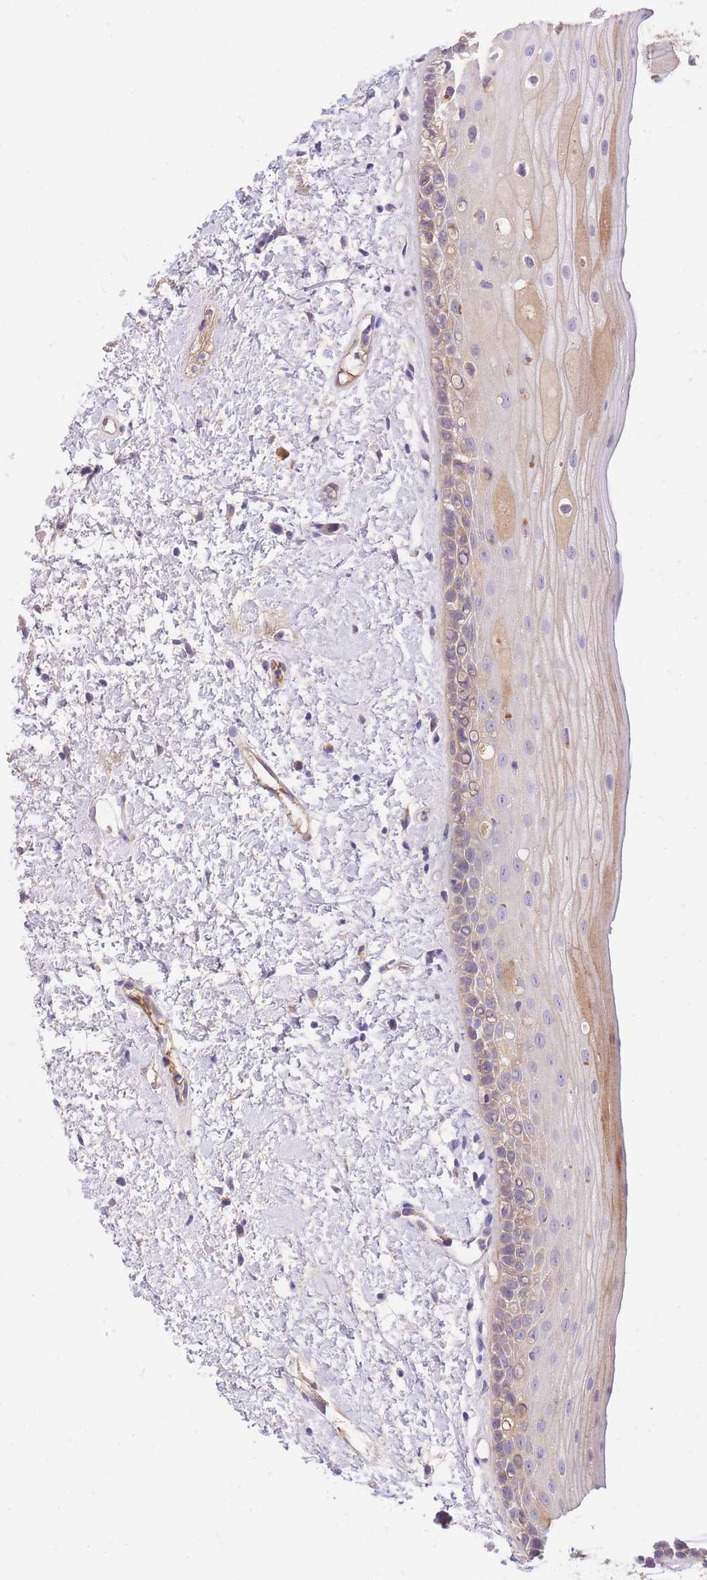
{"staining": {"intensity": "weak", "quantity": "25%-75%", "location": "cytoplasmic/membranous"}, "tissue": "oral mucosa", "cell_type": "Squamous epithelial cells", "image_type": "normal", "snomed": [{"axis": "morphology", "description": "Normal tissue, NOS"}, {"axis": "topography", "description": "Oral tissue"}], "caption": "Brown immunohistochemical staining in unremarkable human oral mucosa shows weak cytoplasmic/membranous positivity in approximately 25%-75% of squamous epithelial cells. The protein of interest is shown in brown color, while the nuclei are stained blue.", "gene": "LIPH", "patient": {"sex": "female", "age": 76}}